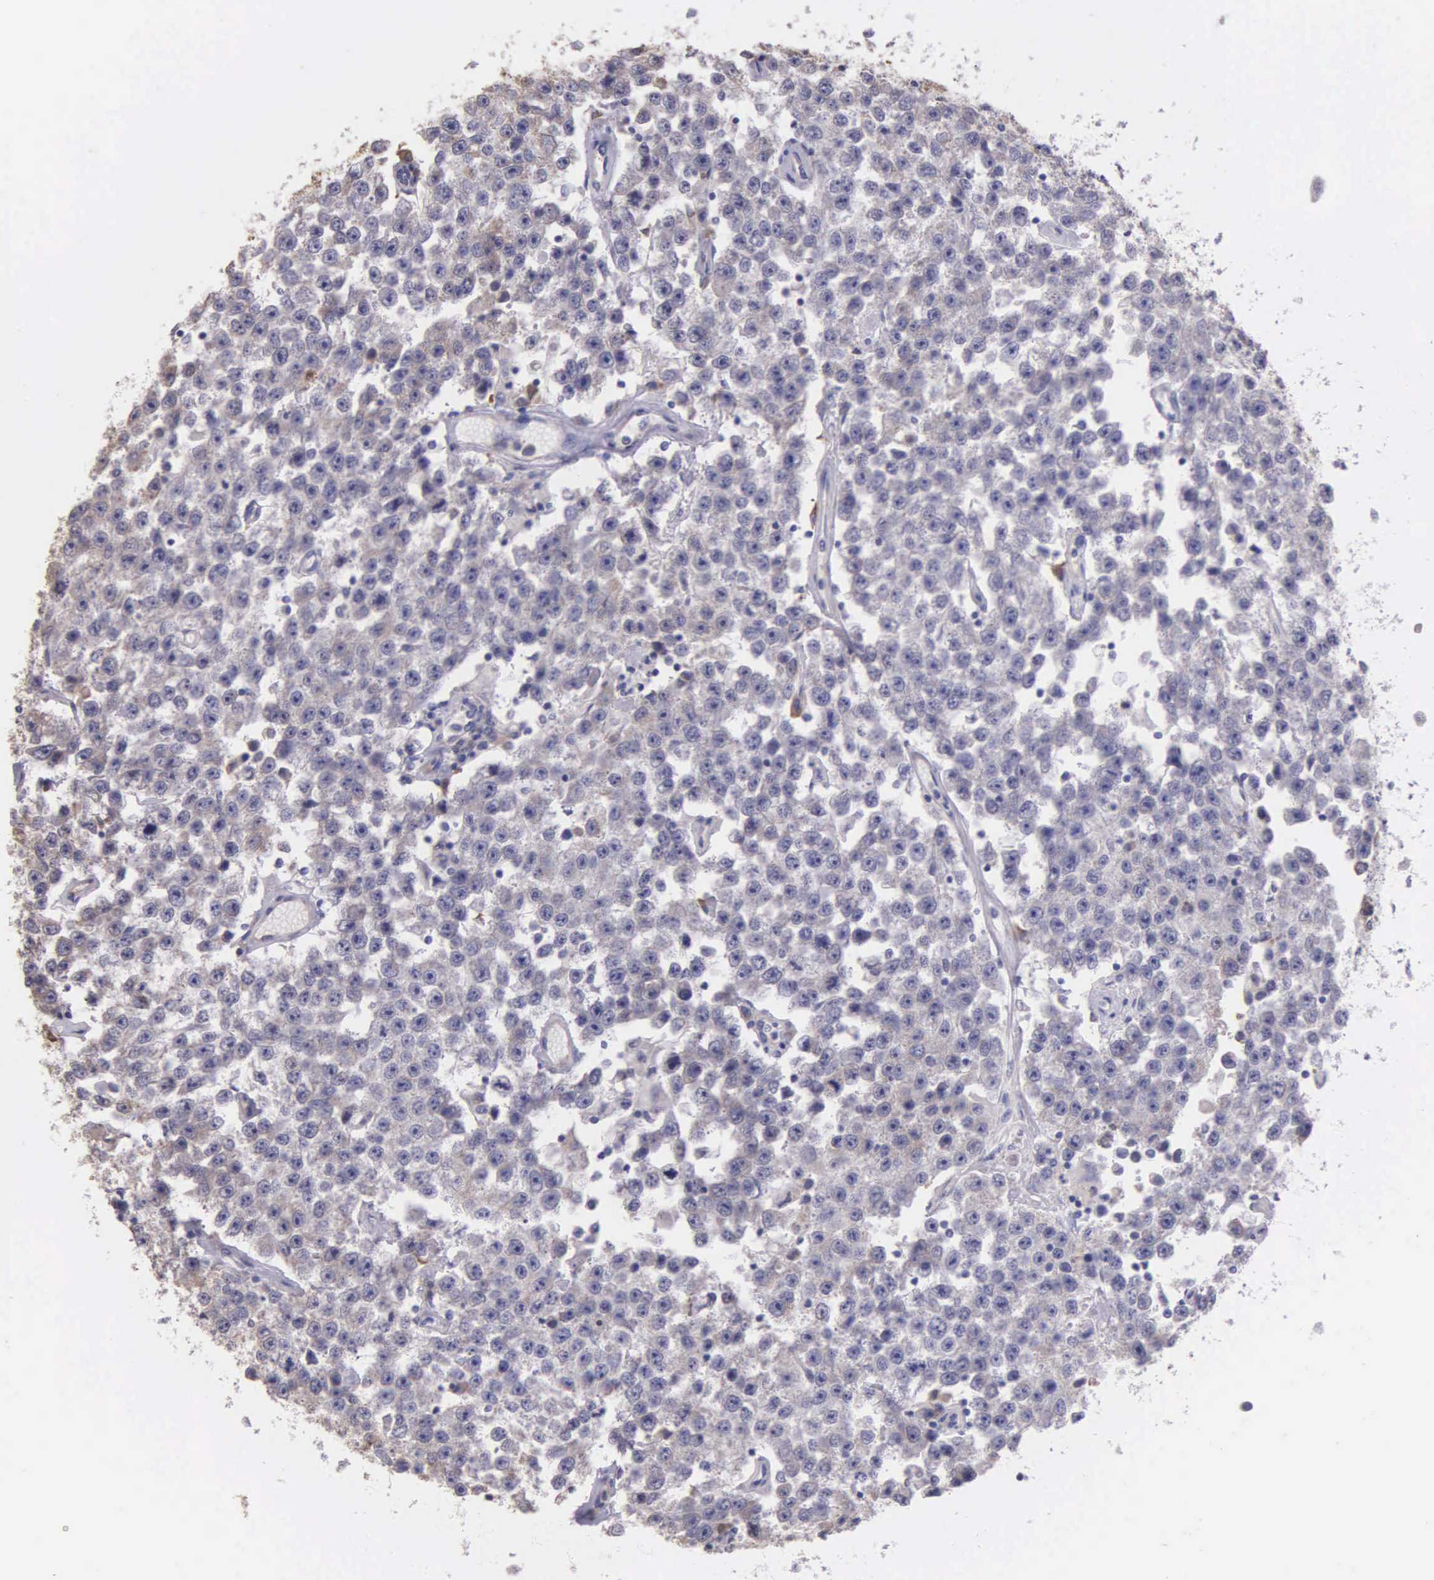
{"staining": {"intensity": "negative", "quantity": "none", "location": "none"}, "tissue": "testis cancer", "cell_type": "Tumor cells", "image_type": "cancer", "snomed": [{"axis": "morphology", "description": "Seminoma, NOS"}, {"axis": "topography", "description": "Testis"}], "caption": "Immunohistochemical staining of testis cancer (seminoma) shows no significant expression in tumor cells. The staining is performed using DAB brown chromogen with nuclei counter-stained in using hematoxylin.", "gene": "ZC3H12B", "patient": {"sex": "male", "age": 52}}